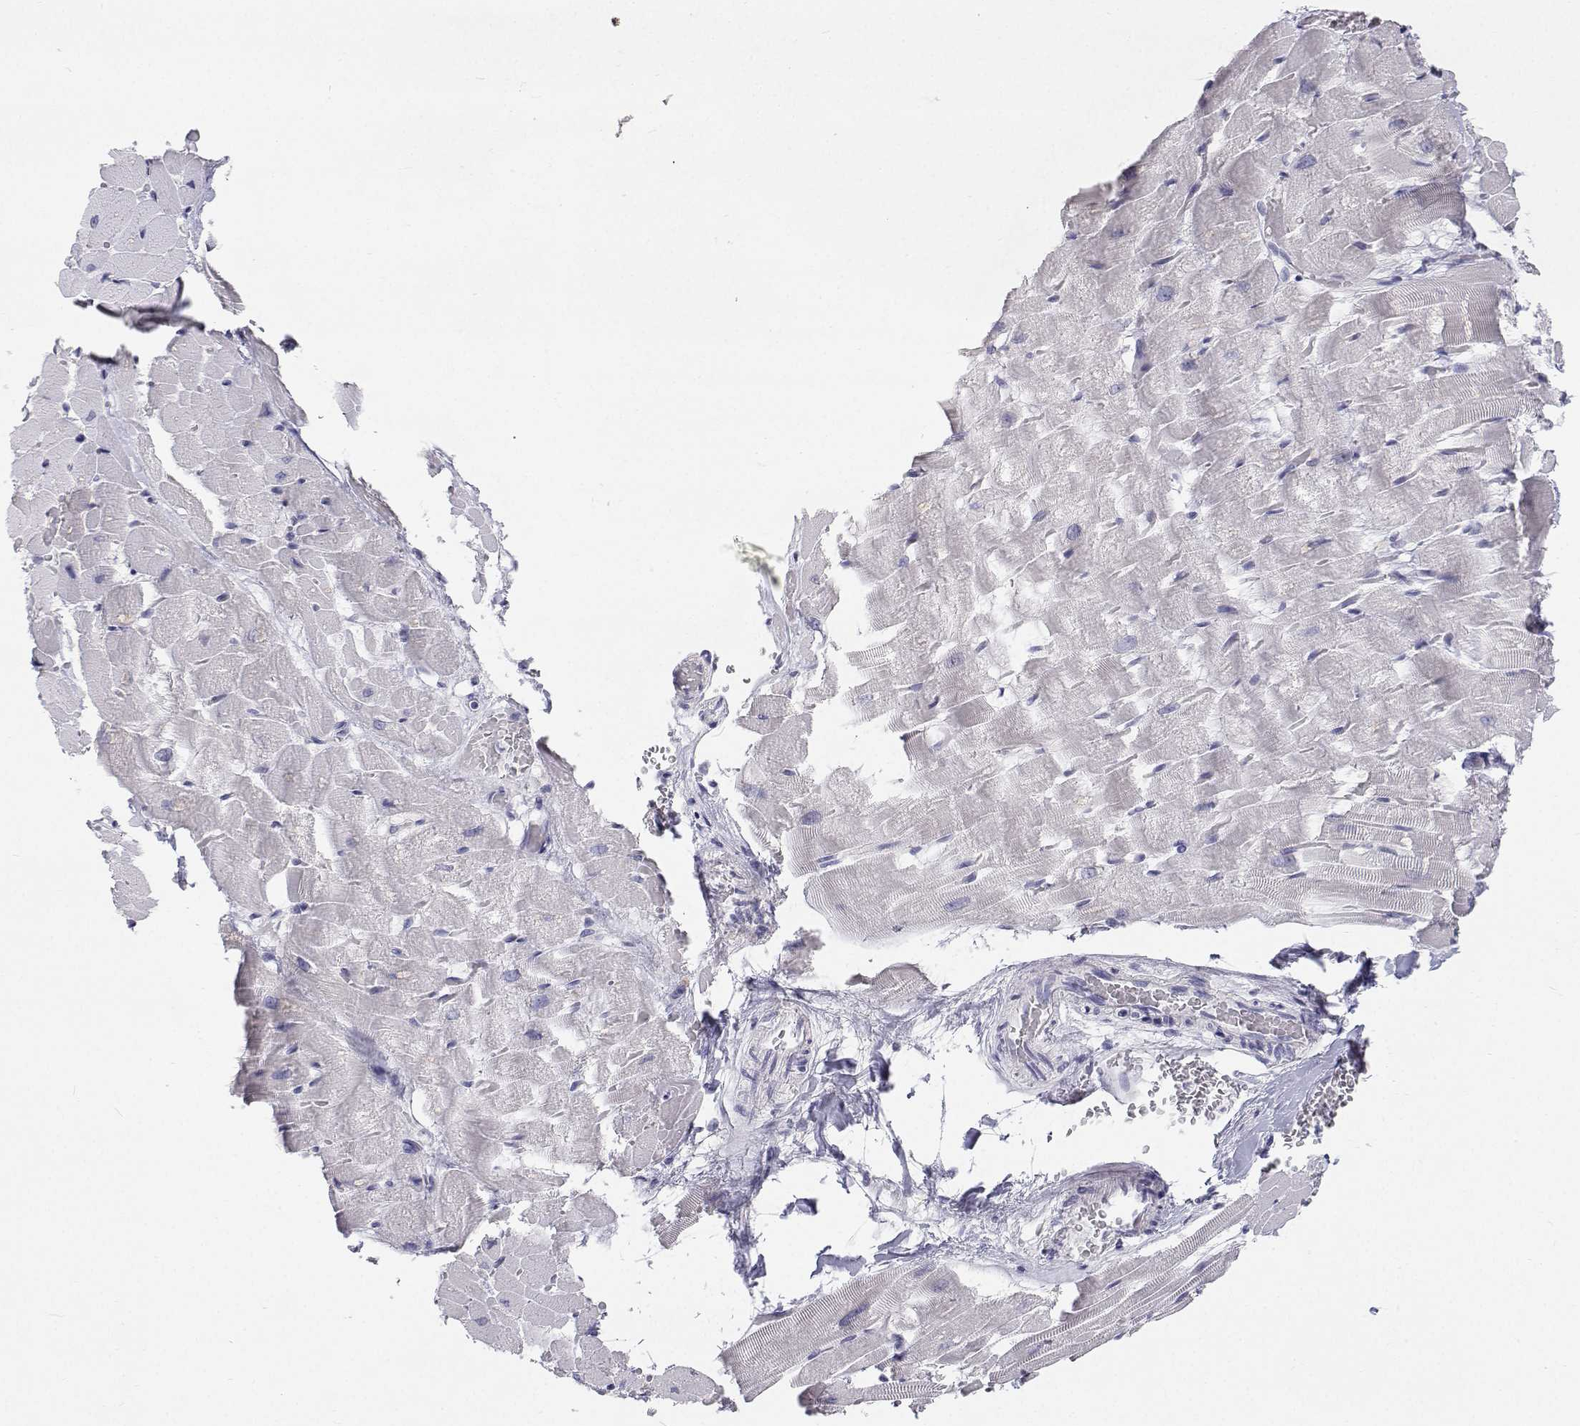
{"staining": {"intensity": "negative", "quantity": "none", "location": "none"}, "tissue": "heart muscle", "cell_type": "Cardiomyocytes", "image_type": "normal", "snomed": [{"axis": "morphology", "description": "Normal tissue, NOS"}, {"axis": "topography", "description": "Heart"}], "caption": "IHC of benign heart muscle reveals no staining in cardiomyocytes. (Brightfield microscopy of DAB IHC at high magnification).", "gene": "NCR2", "patient": {"sex": "male", "age": 37}}